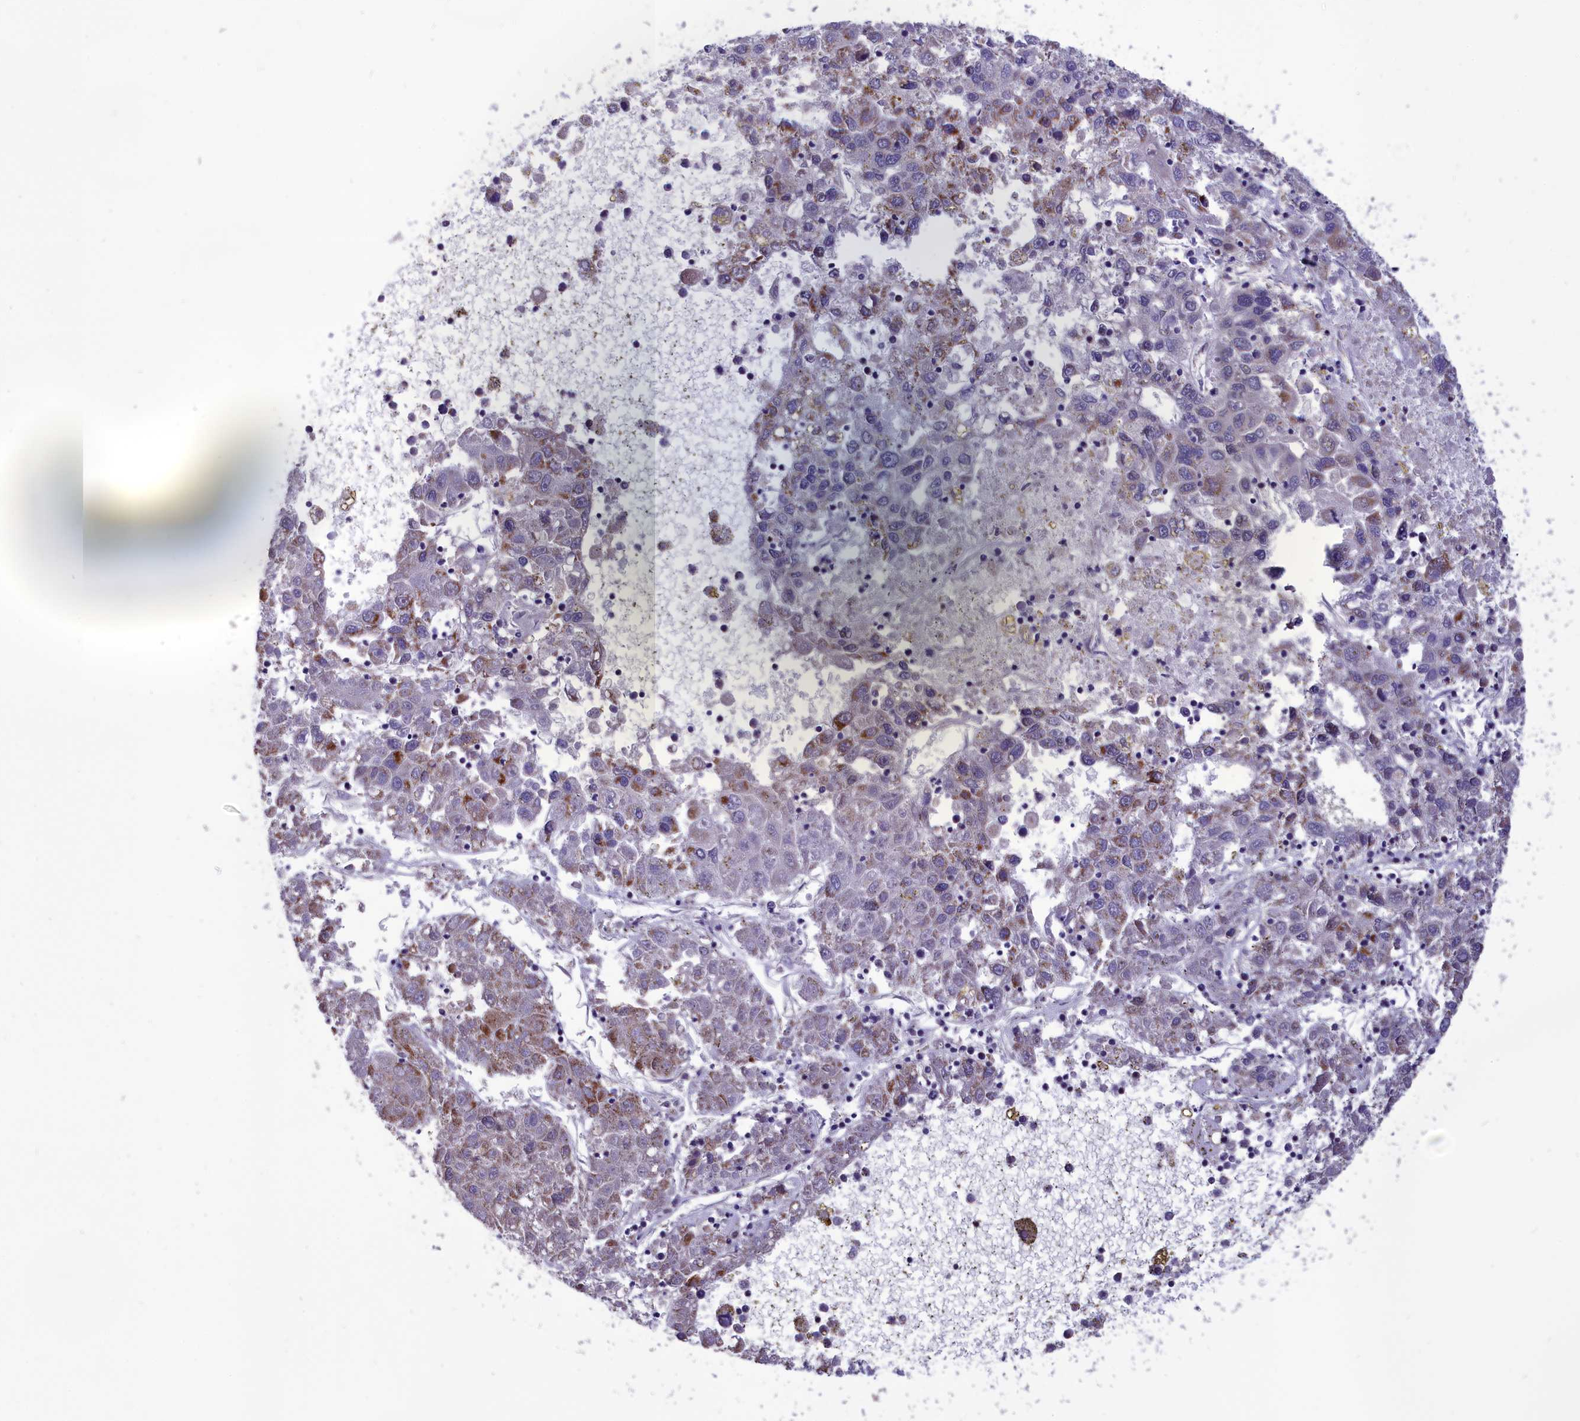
{"staining": {"intensity": "negative", "quantity": "none", "location": "none"}, "tissue": "liver cancer", "cell_type": "Tumor cells", "image_type": "cancer", "snomed": [{"axis": "morphology", "description": "Carcinoma, Hepatocellular, NOS"}, {"axis": "topography", "description": "Liver"}], "caption": "DAB immunohistochemical staining of liver cancer demonstrates no significant expression in tumor cells.", "gene": "AMDHD2", "patient": {"sex": "male", "age": 49}}